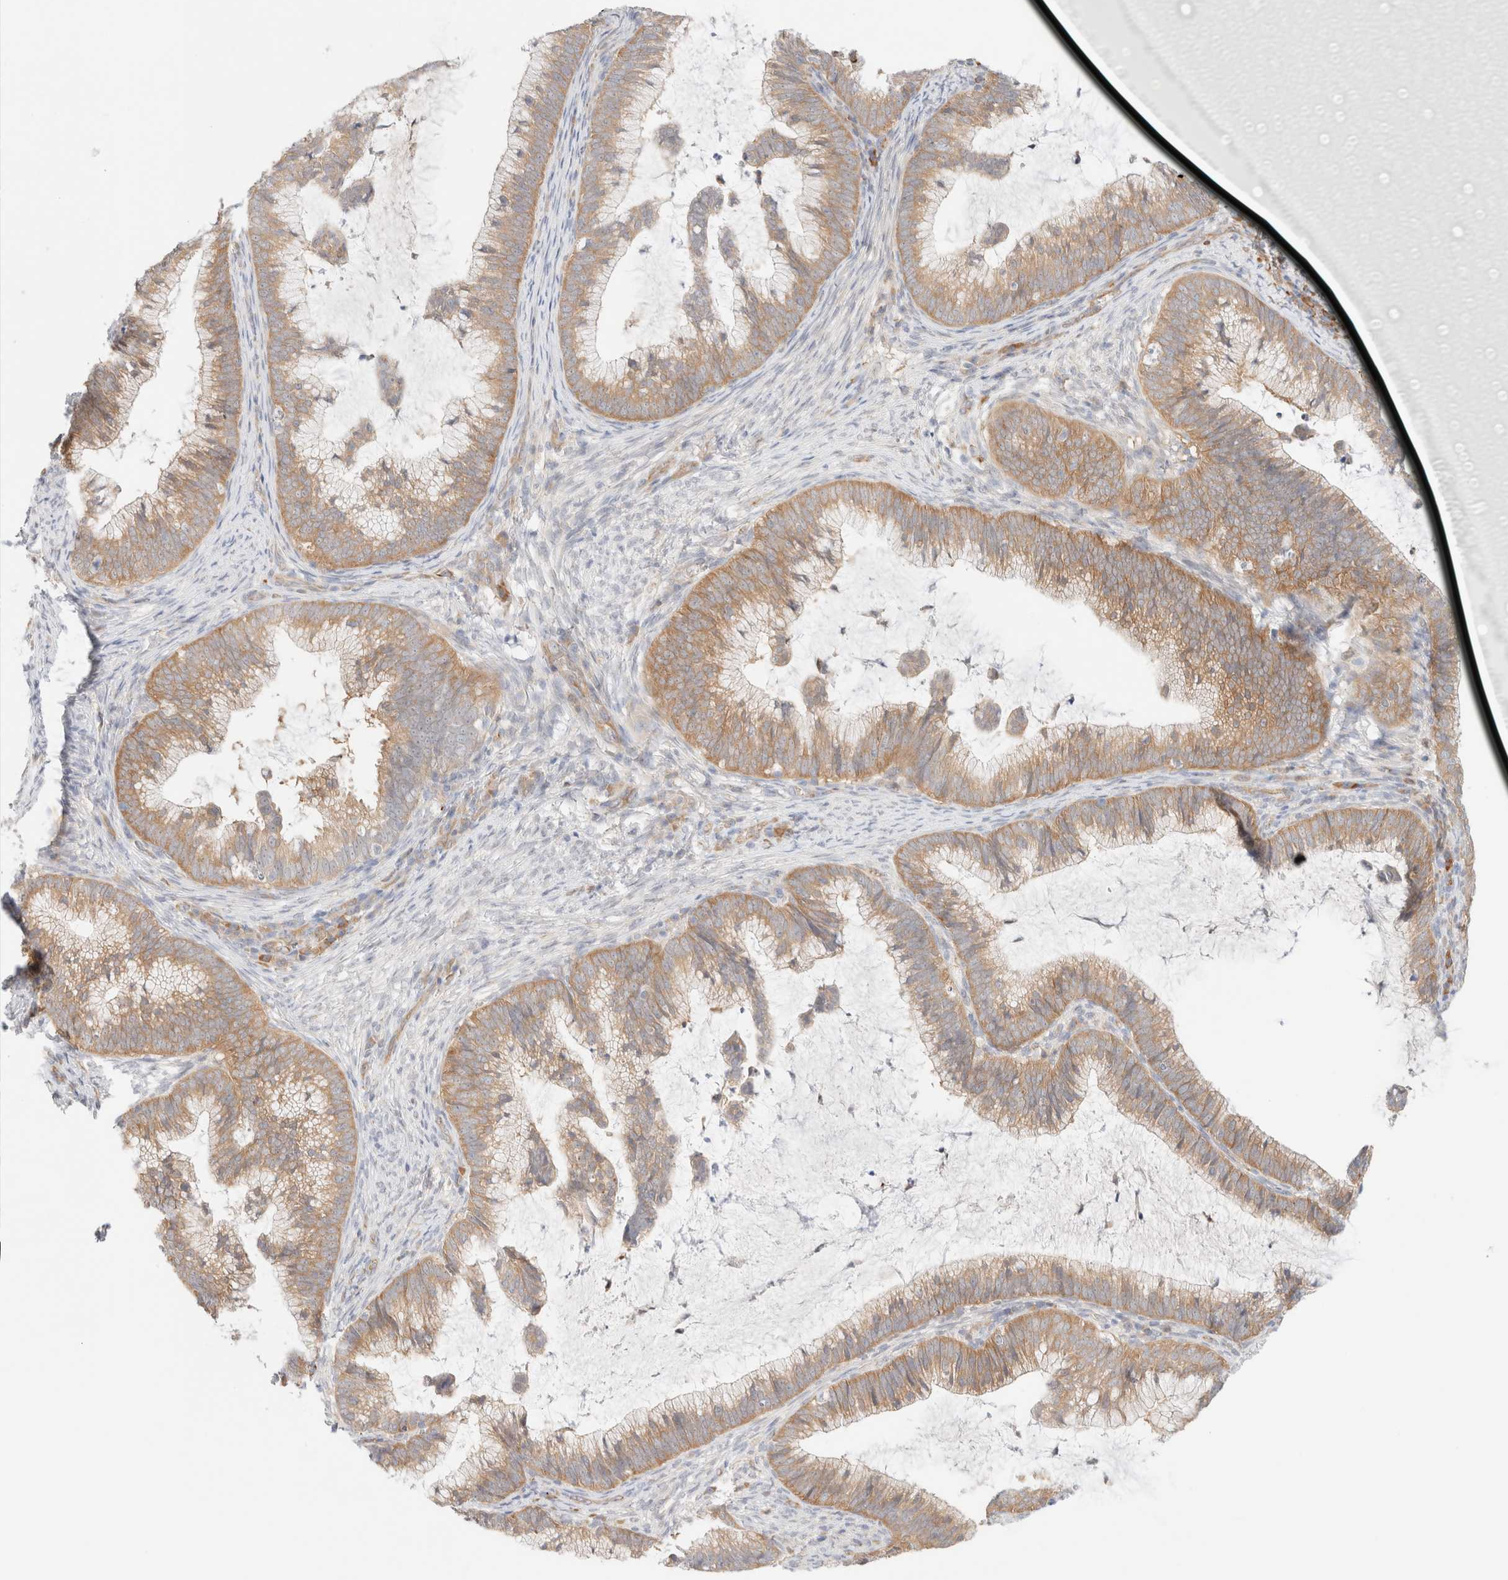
{"staining": {"intensity": "moderate", "quantity": ">75%", "location": "cytoplasmic/membranous"}, "tissue": "cervical cancer", "cell_type": "Tumor cells", "image_type": "cancer", "snomed": [{"axis": "morphology", "description": "Adenocarcinoma, NOS"}, {"axis": "topography", "description": "Cervix"}], "caption": "IHC image of adenocarcinoma (cervical) stained for a protein (brown), which demonstrates medium levels of moderate cytoplasmic/membranous expression in about >75% of tumor cells.", "gene": "UNC13B", "patient": {"sex": "female", "age": 36}}